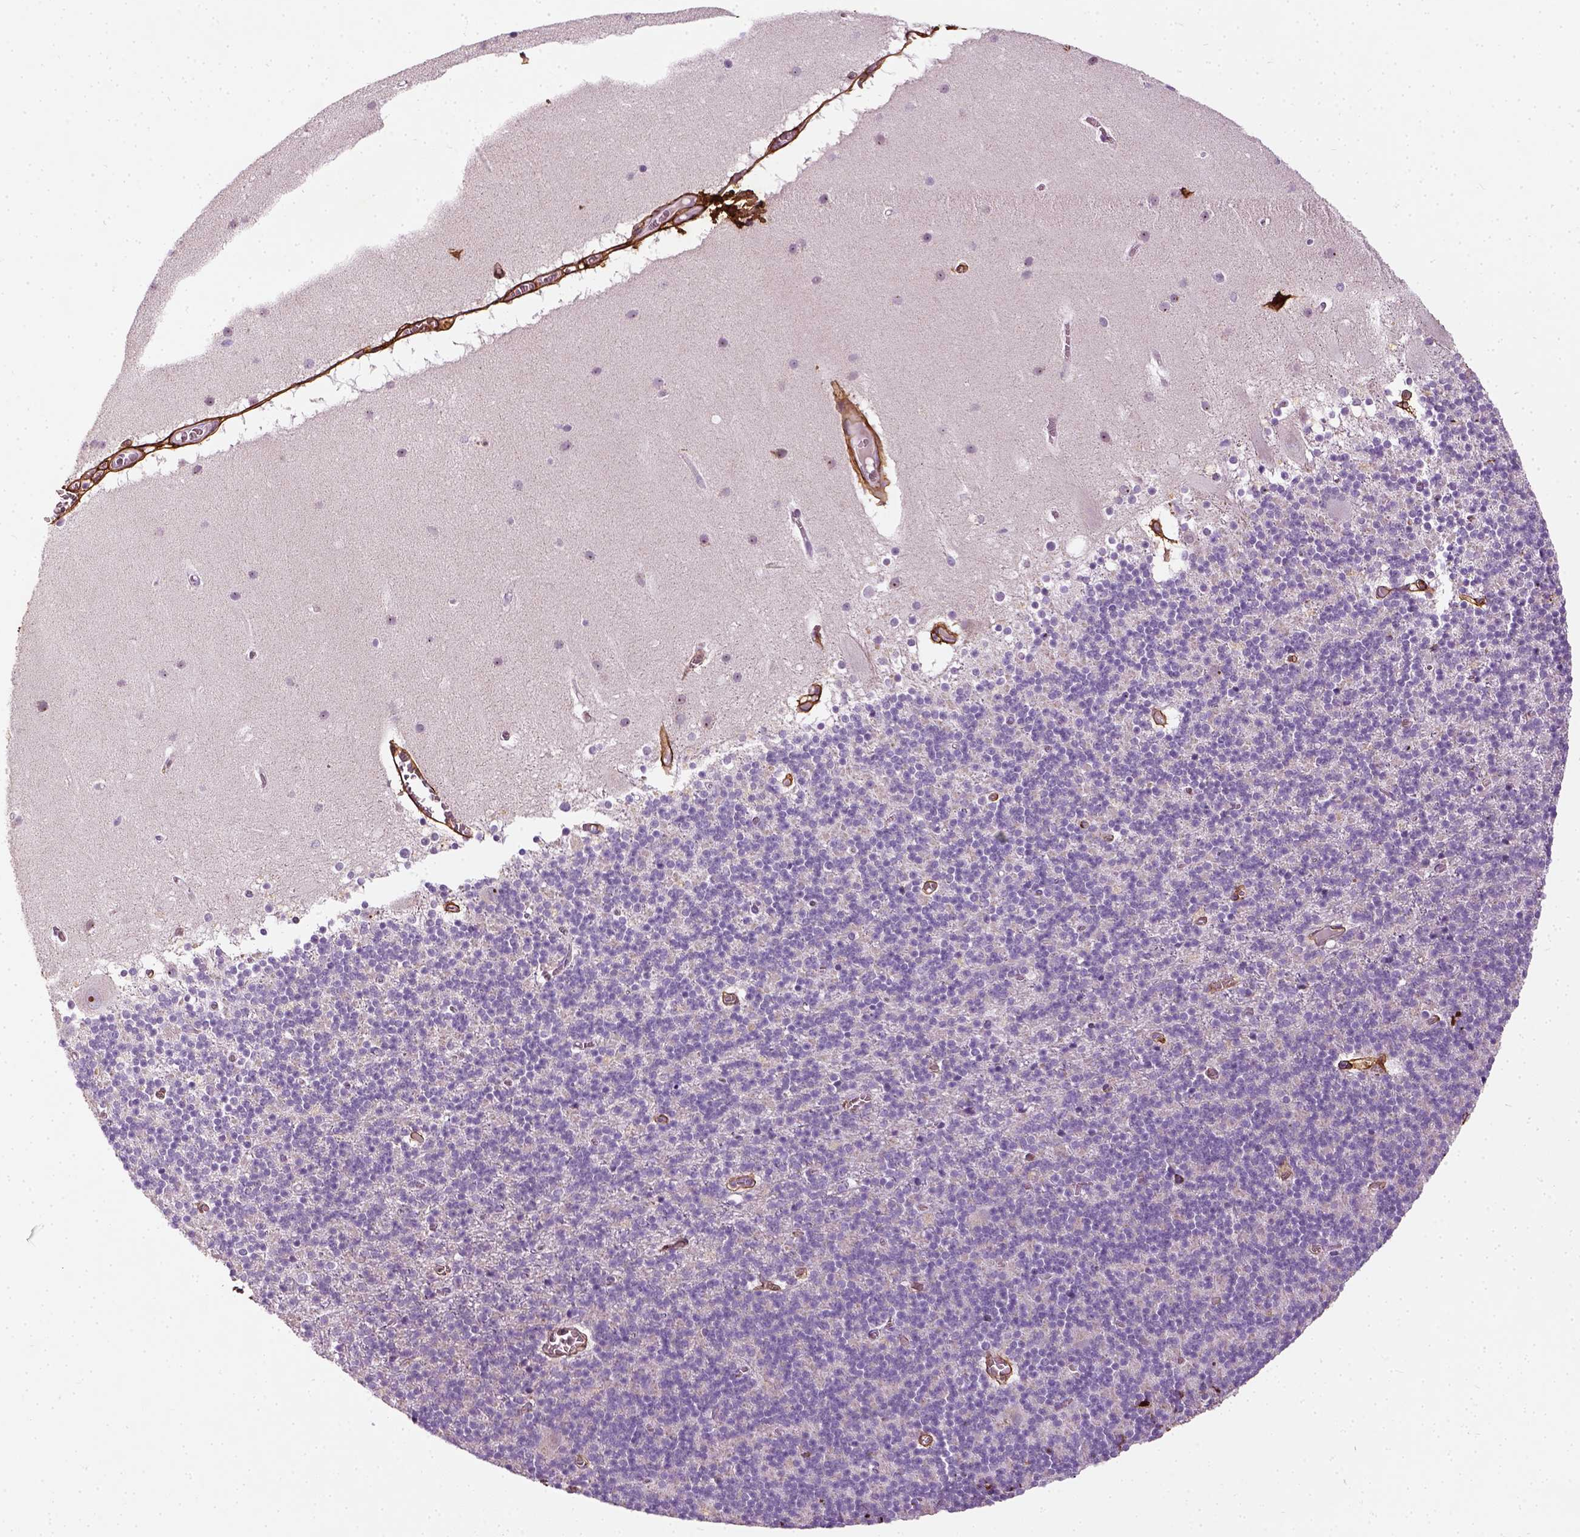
{"staining": {"intensity": "negative", "quantity": "none", "location": "none"}, "tissue": "cerebellum", "cell_type": "Cells in granular layer", "image_type": "normal", "snomed": [{"axis": "morphology", "description": "Normal tissue, NOS"}, {"axis": "topography", "description": "Cerebellum"}], "caption": "Immunohistochemical staining of unremarkable cerebellum shows no significant positivity in cells in granular layer.", "gene": "COL6A2", "patient": {"sex": "male", "age": 70}}